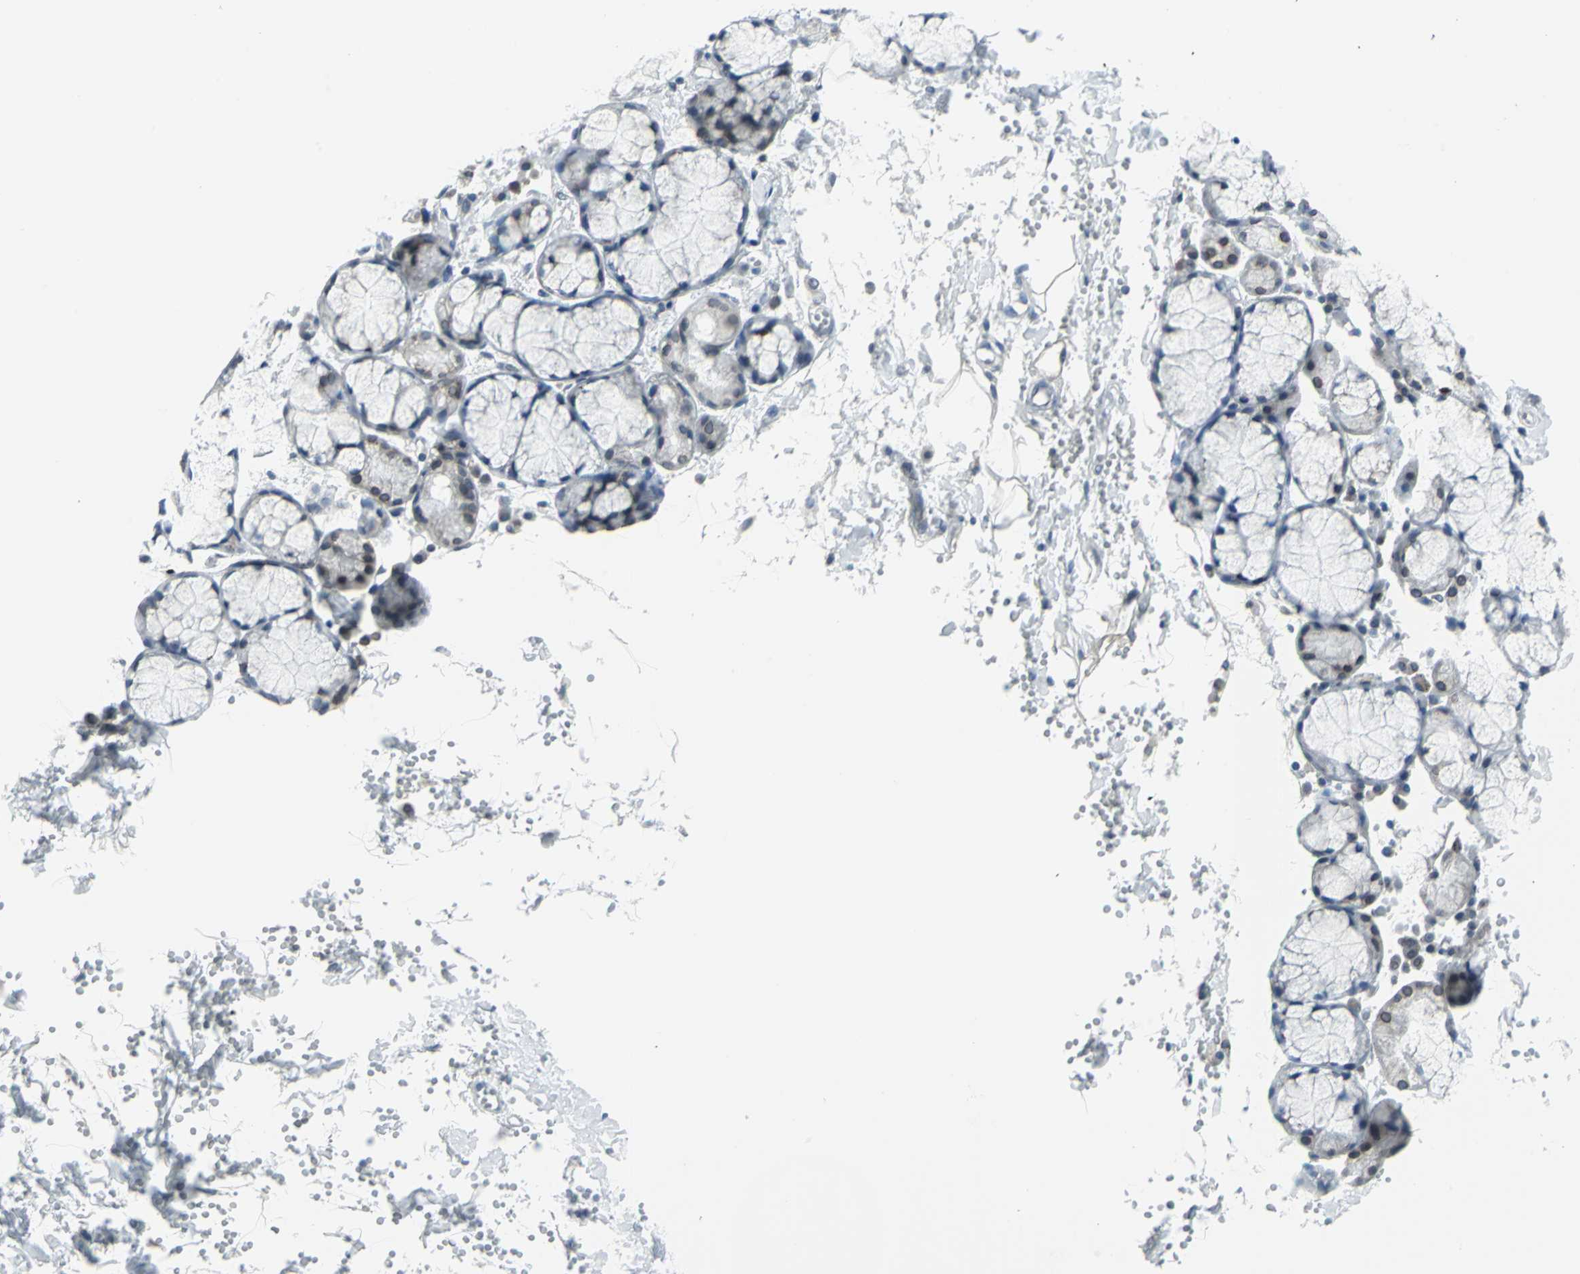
{"staining": {"intensity": "moderate", "quantity": ">75%", "location": "cytoplasmic/membranous,nuclear"}, "tissue": "salivary gland", "cell_type": "Glandular cells", "image_type": "normal", "snomed": [{"axis": "morphology", "description": "Normal tissue, NOS"}, {"axis": "topography", "description": "Skeletal muscle"}, {"axis": "topography", "description": "Oral tissue"}, {"axis": "topography", "description": "Salivary gland"}, {"axis": "topography", "description": "Peripheral nerve tissue"}], "caption": "IHC (DAB) staining of normal salivary gland displays moderate cytoplasmic/membranous,nuclear protein staining in about >75% of glandular cells.", "gene": "SNUPN", "patient": {"sex": "male", "age": 54}}